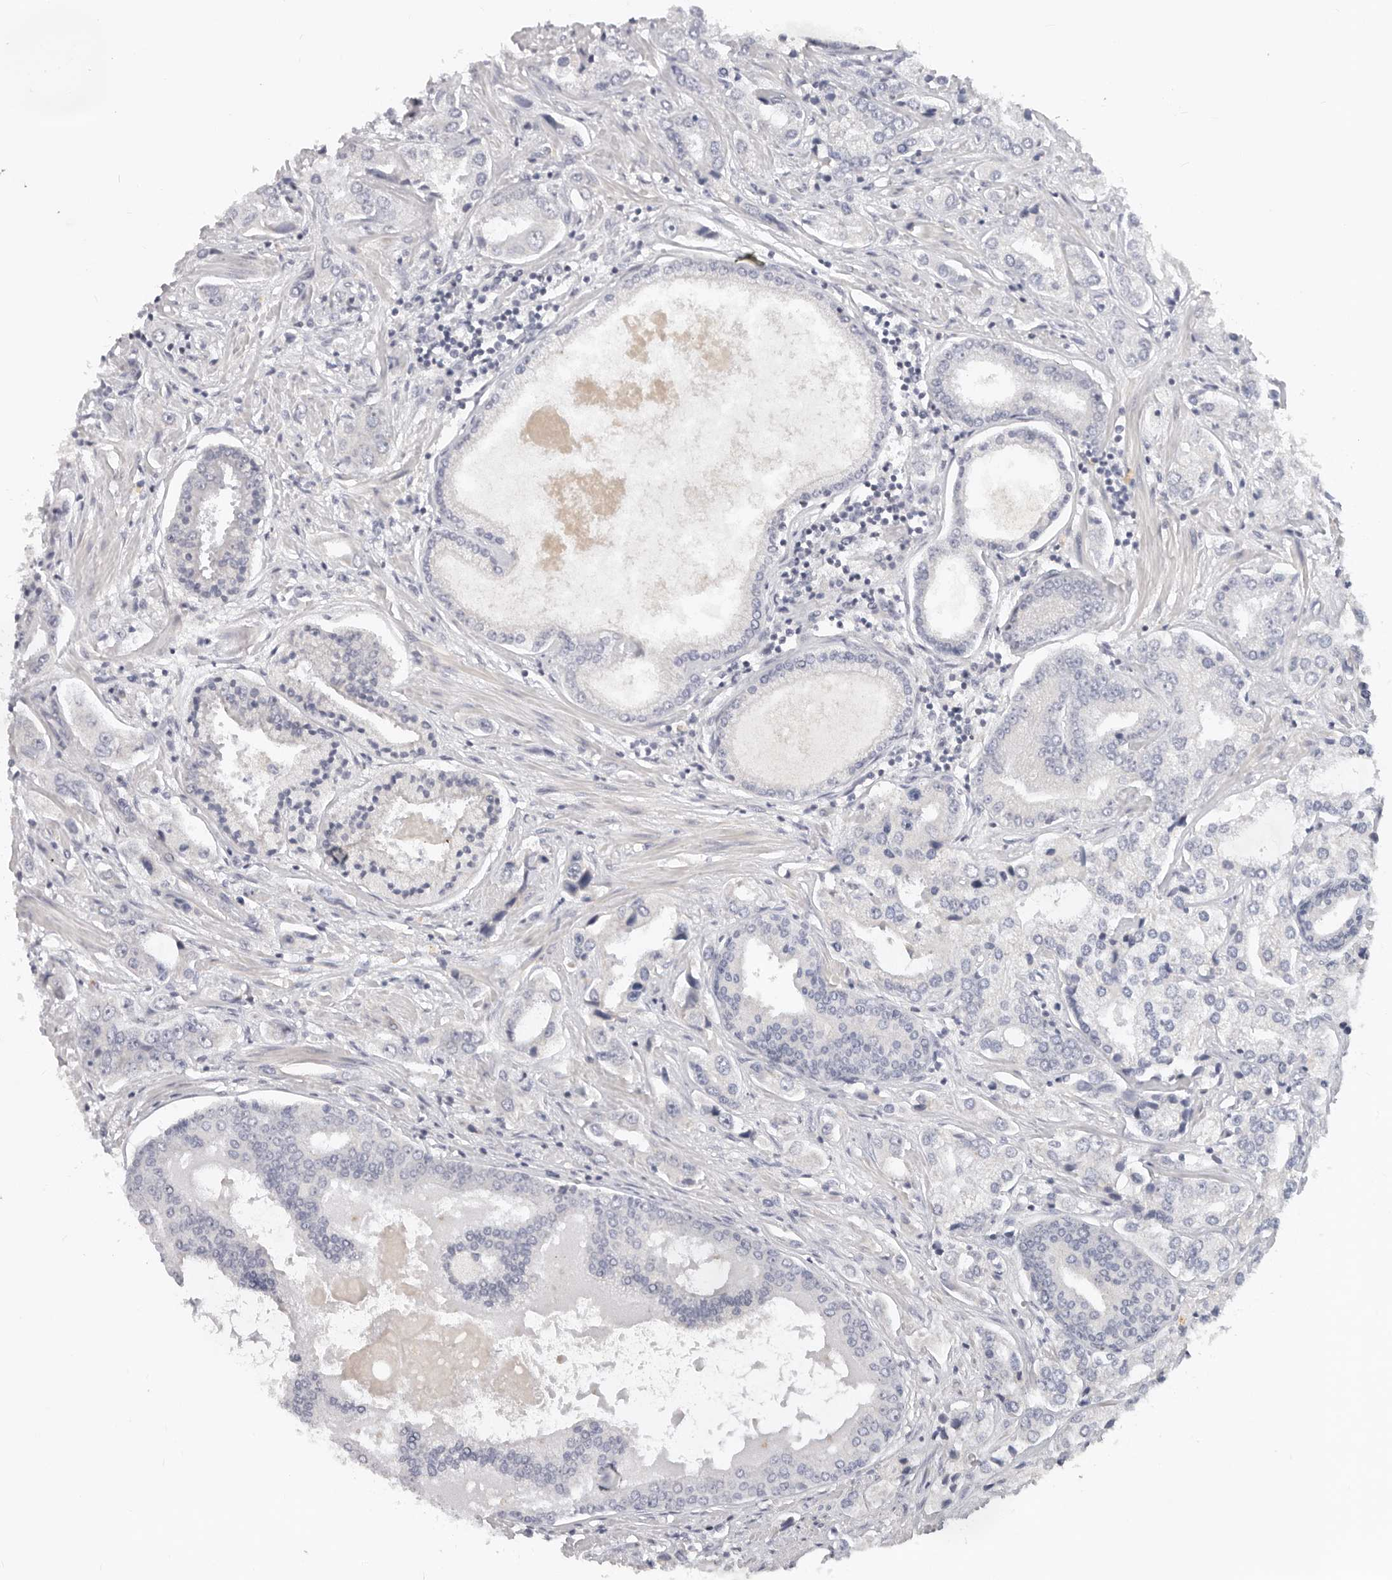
{"staining": {"intensity": "negative", "quantity": "none", "location": "none"}, "tissue": "prostate cancer", "cell_type": "Tumor cells", "image_type": "cancer", "snomed": [{"axis": "morphology", "description": "Adenocarcinoma, High grade"}, {"axis": "topography", "description": "Prostate"}], "caption": "There is no significant staining in tumor cells of prostate adenocarcinoma (high-grade).", "gene": "USP49", "patient": {"sex": "male", "age": 66}}